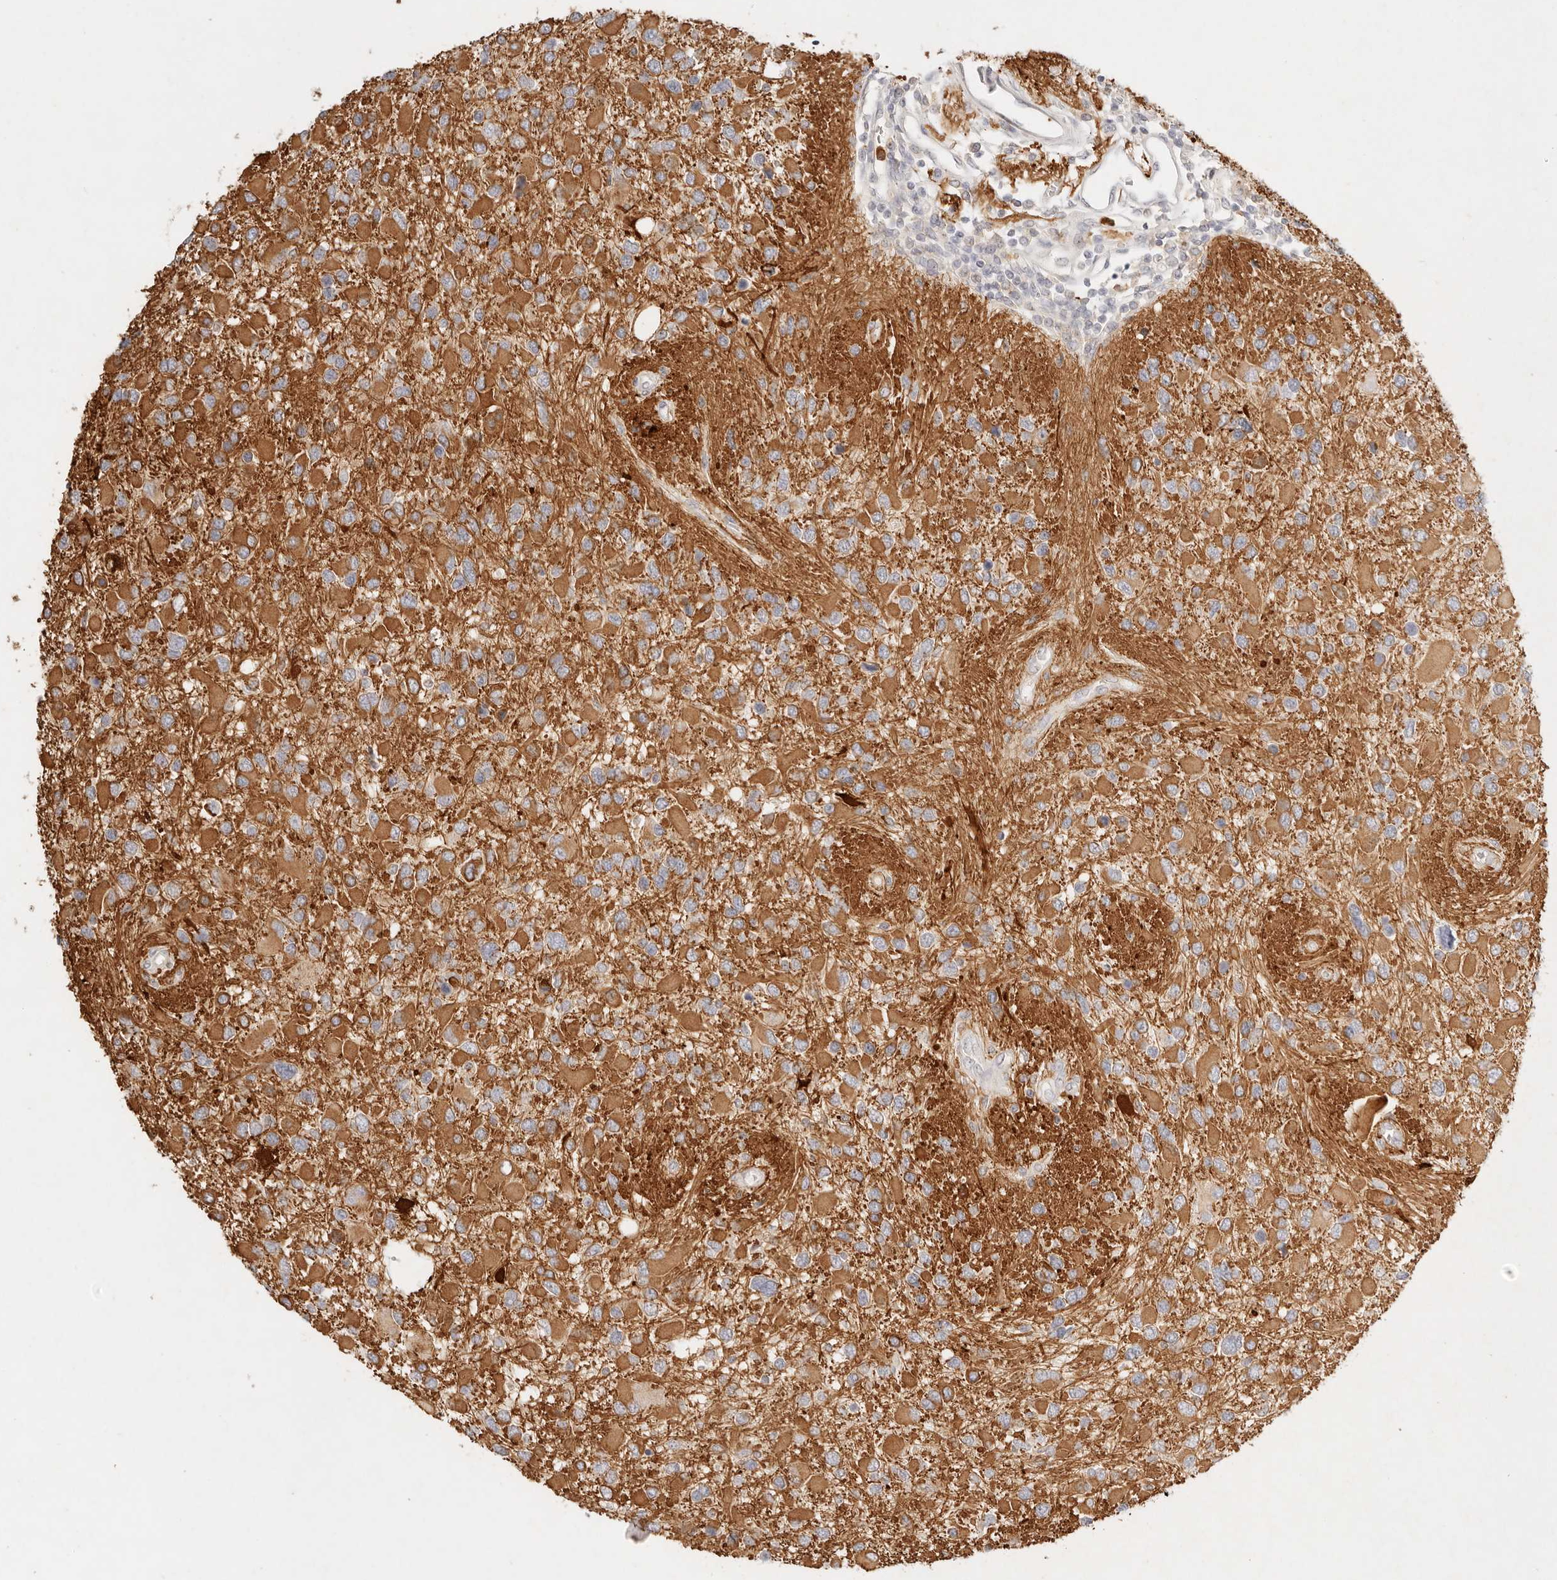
{"staining": {"intensity": "moderate", "quantity": ">75%", "location": "cytoplasmic/membranous"}, "tissue": "glioma", "cell_type": "Tumor cells", "image_type": "cancer", "snomed": [{"axis": "morphology", "description": "Glioma, malignant, High grade"}, {"axis": "topography", "description": "Brain"}], "caption": "About >75% of tumor cells in human malignant high-grade glioma demonstrate moderate cytoplasmic/membranous protein expression as visualized by brown immunohistochemical staining.", "gene": "GPR84", "patient": {"sex": "male", "age": 53}}